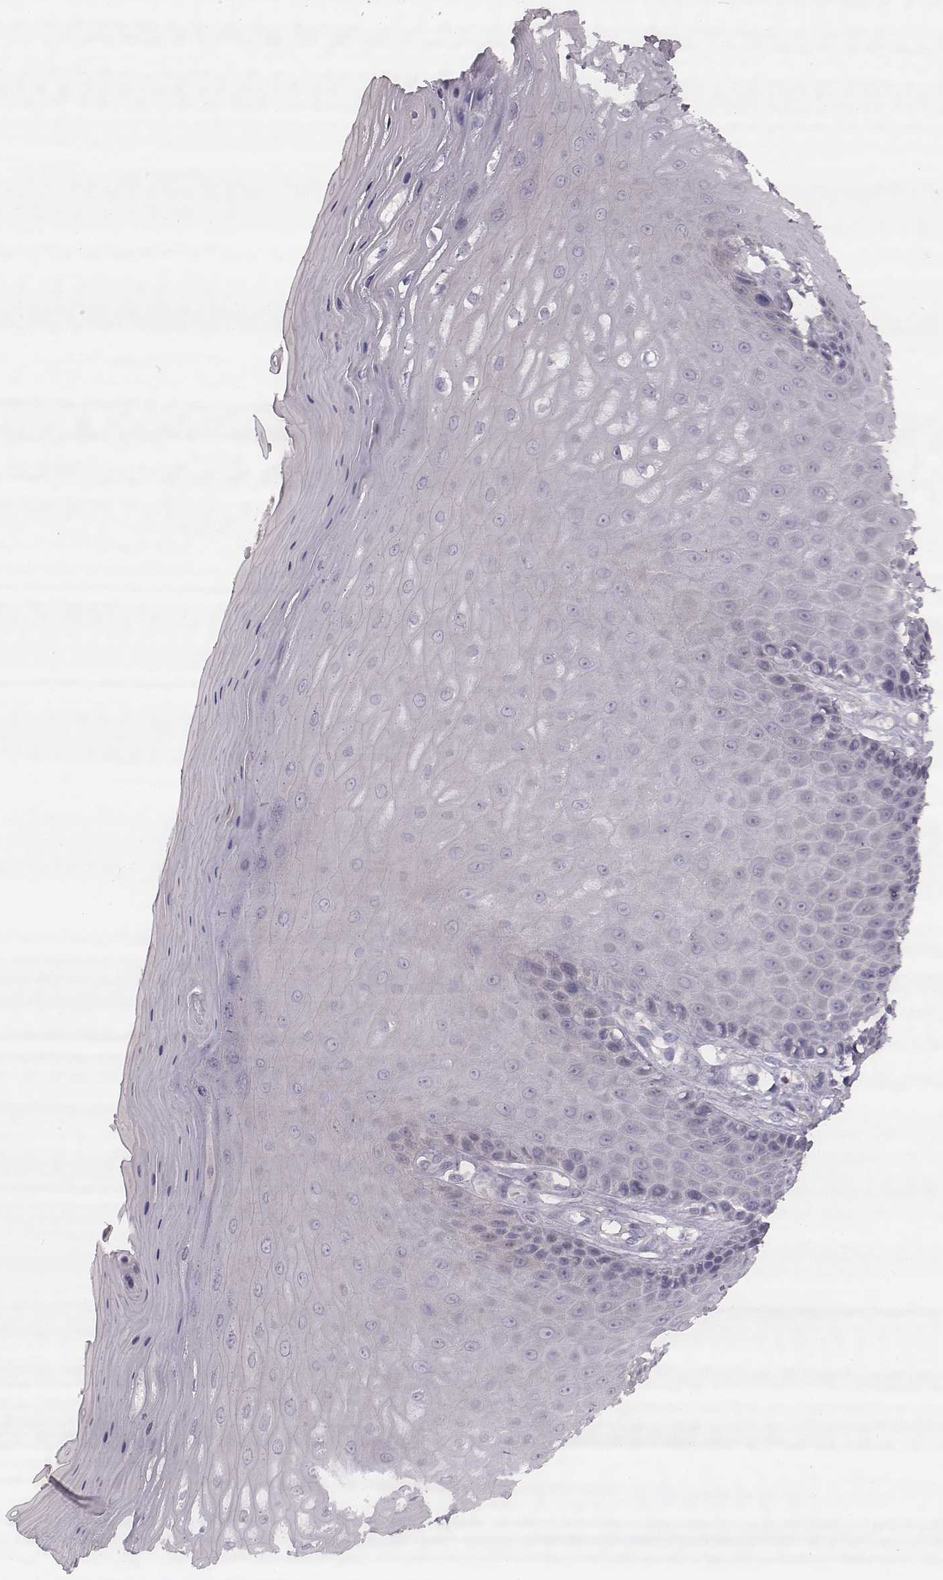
{"staining": {"intensity": "negative", "quantity": "none", "location": "none"}, "tissue": "vagina", "cell_type": "Squamous epithelial cells", "image_type": "normal", "snomed": [{"axis": "morphology", "description": "Normal tissue, NOS"}, {"axis": "topography", "description": "Vagina"}], "caption": "DAB (3,3'-diaminobenzidine) immunohistochemical staining of normal human vagina shows no significant staining in squamous epithelial cells. Brightfield microscopy of immunohistochemistry stained with DAB (3,3'-diaminobenzidine) (brown) and hematoxylin (blue), captured at high magnification.", "gene": "TLX3", "patient": {"sex": "female", "age": 83}}